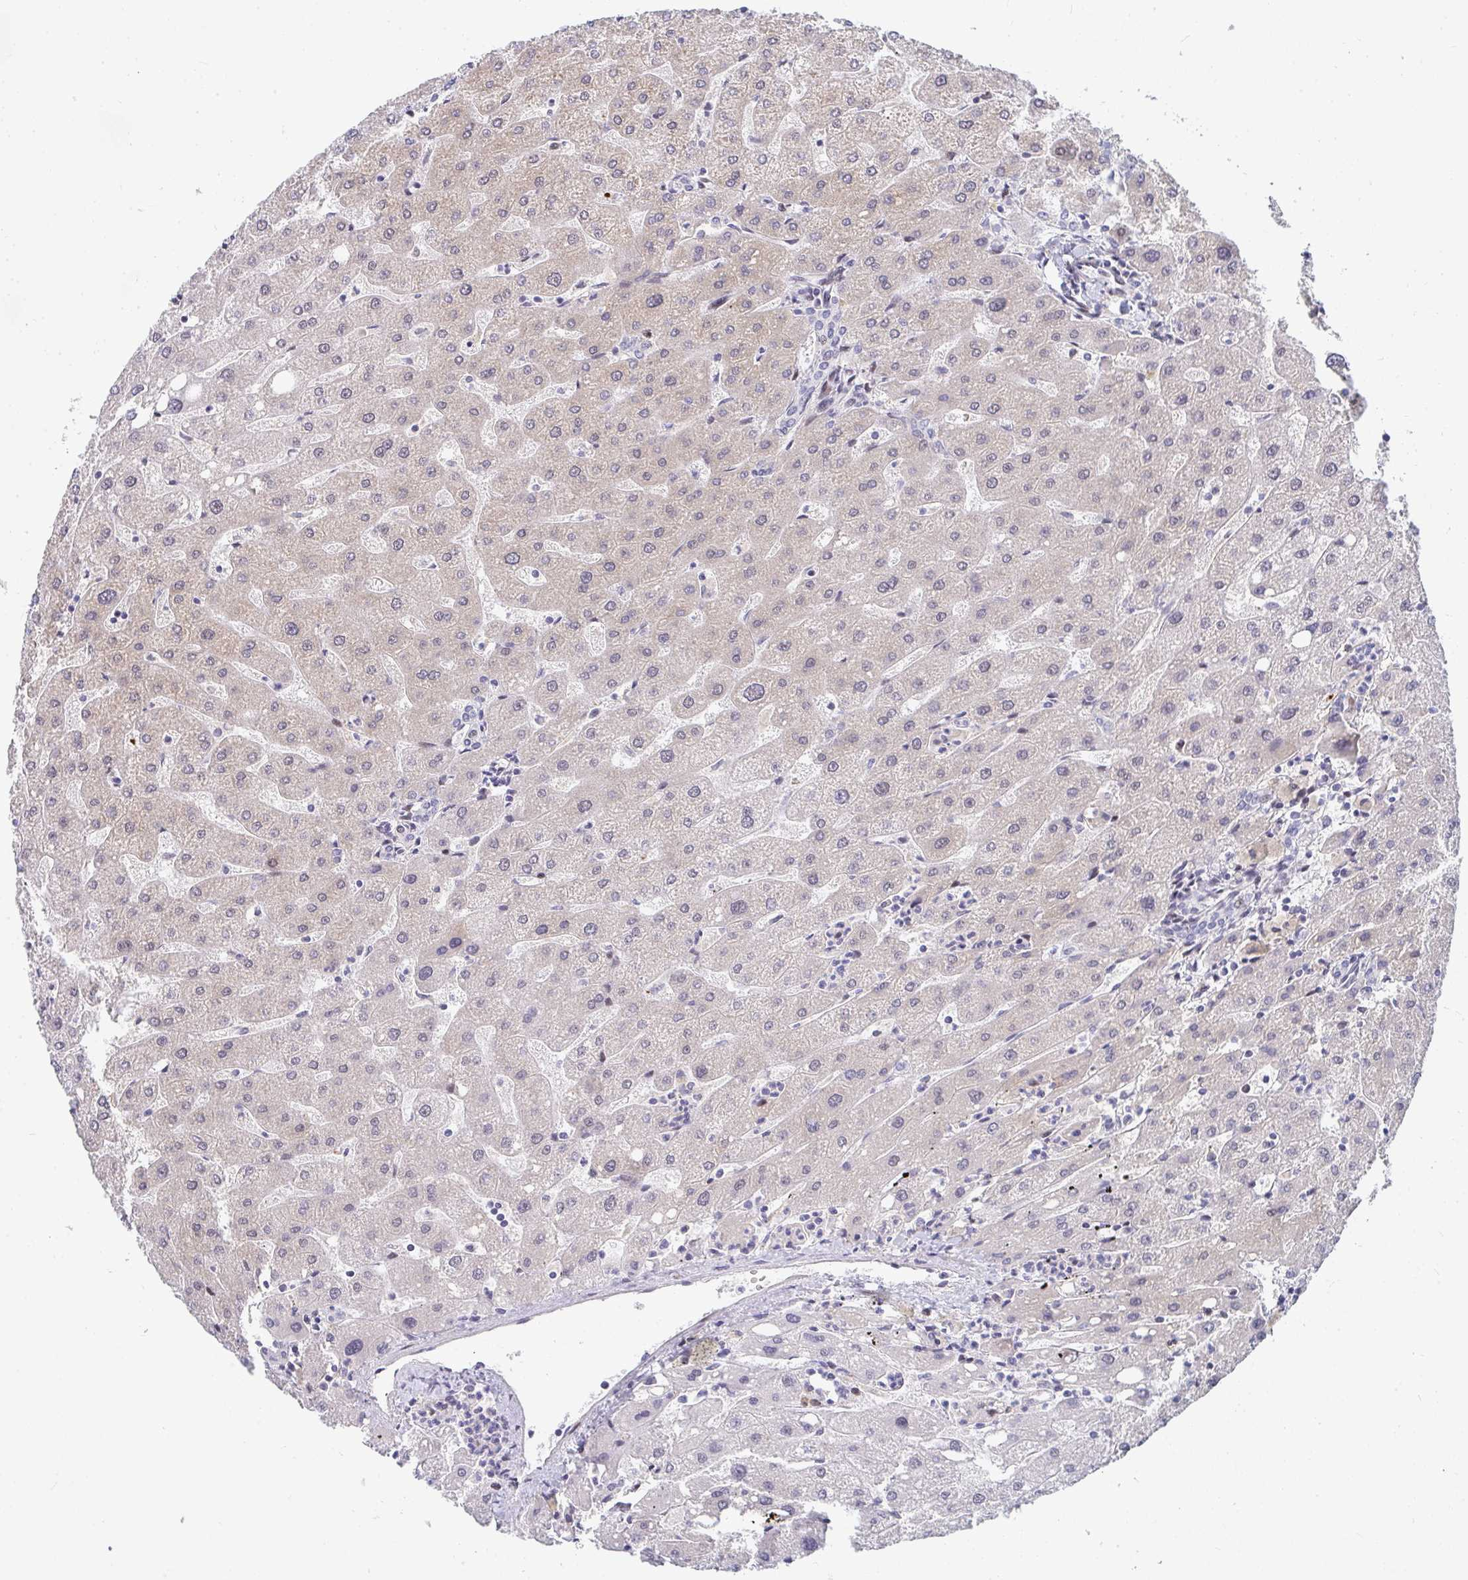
{"staining": {"intensity": "negative", "quantity": "none", "location": "none"}, "tissue": "liver", "cell_type": "Cholangiocytes", "image_type": "normal", "snomed": [{"axis": "morphology", "description": "Normal tissue, NOS"}, {"axis": "topography", "description": "Liver"}], "caption": "Immunohistochemistry (IHC) of benign liver shows no positivity in cholangiocytes. (DAB (3,3'-diaminobenzidine) IHC visualized using brightfield microscopy, high magnification).", "gene": "ZIC3", "patient": {"sex": "male", "age": 67}}